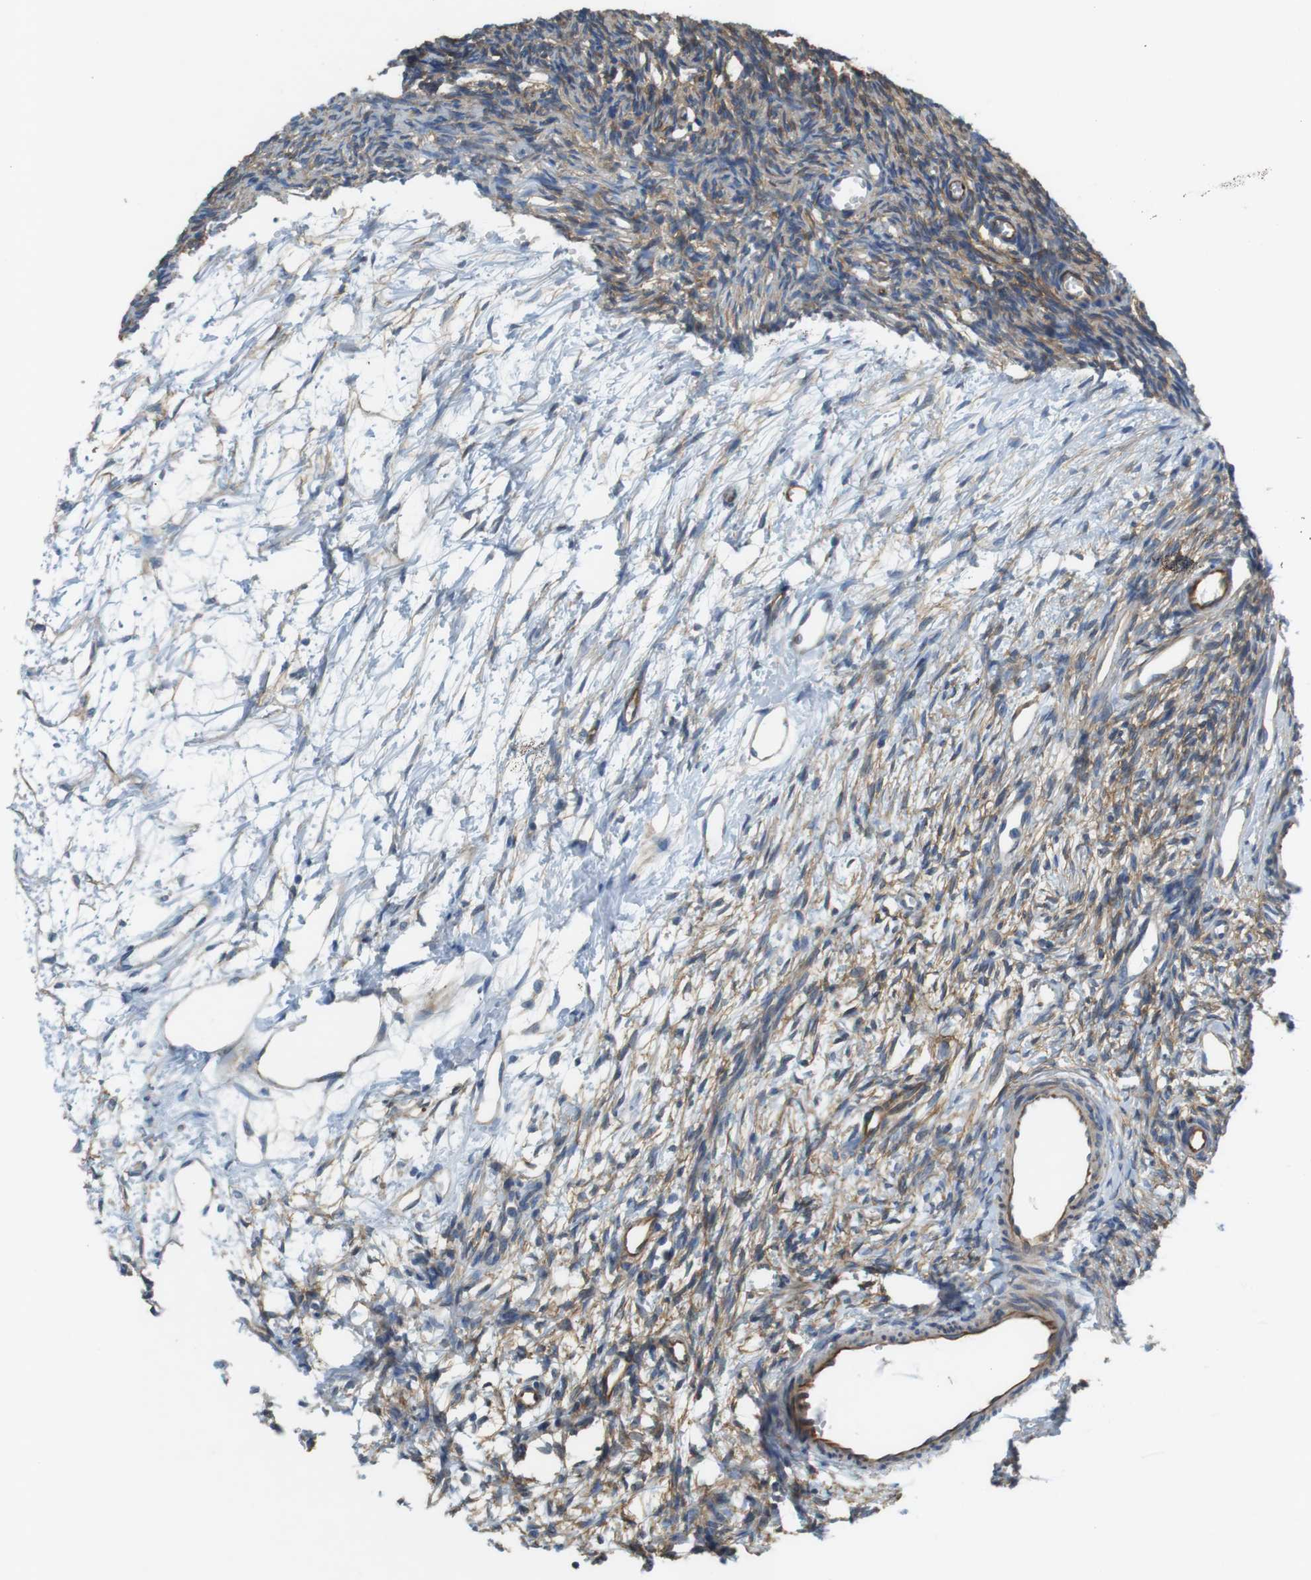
{"staining": {"intensity": "moderate", "quantity": ">75%", "location": "cytoplasmic/membranous"}, "tissue": "ovary", "cell_type": "Ovarian stroma cells", "image_type": "normal", "snomed": [{"axis": "morphology", "description": "Normal tissue, NOS"}, {"axis": "topography", "description": "Ovary"}], "caption": "DAB immunohistochemical staining of normal human ovary reveals moderate cytoplasmic/membranous protein expression in about >75% of ovarian stroma cells. The staining was performed using DAB to visualize the protein expression in brown, while the nuclei were stained in blue with hematoxylin (Magnification: 20x).", "gene": "EMP2", "patient": {"sex": "female", "age": 33}}